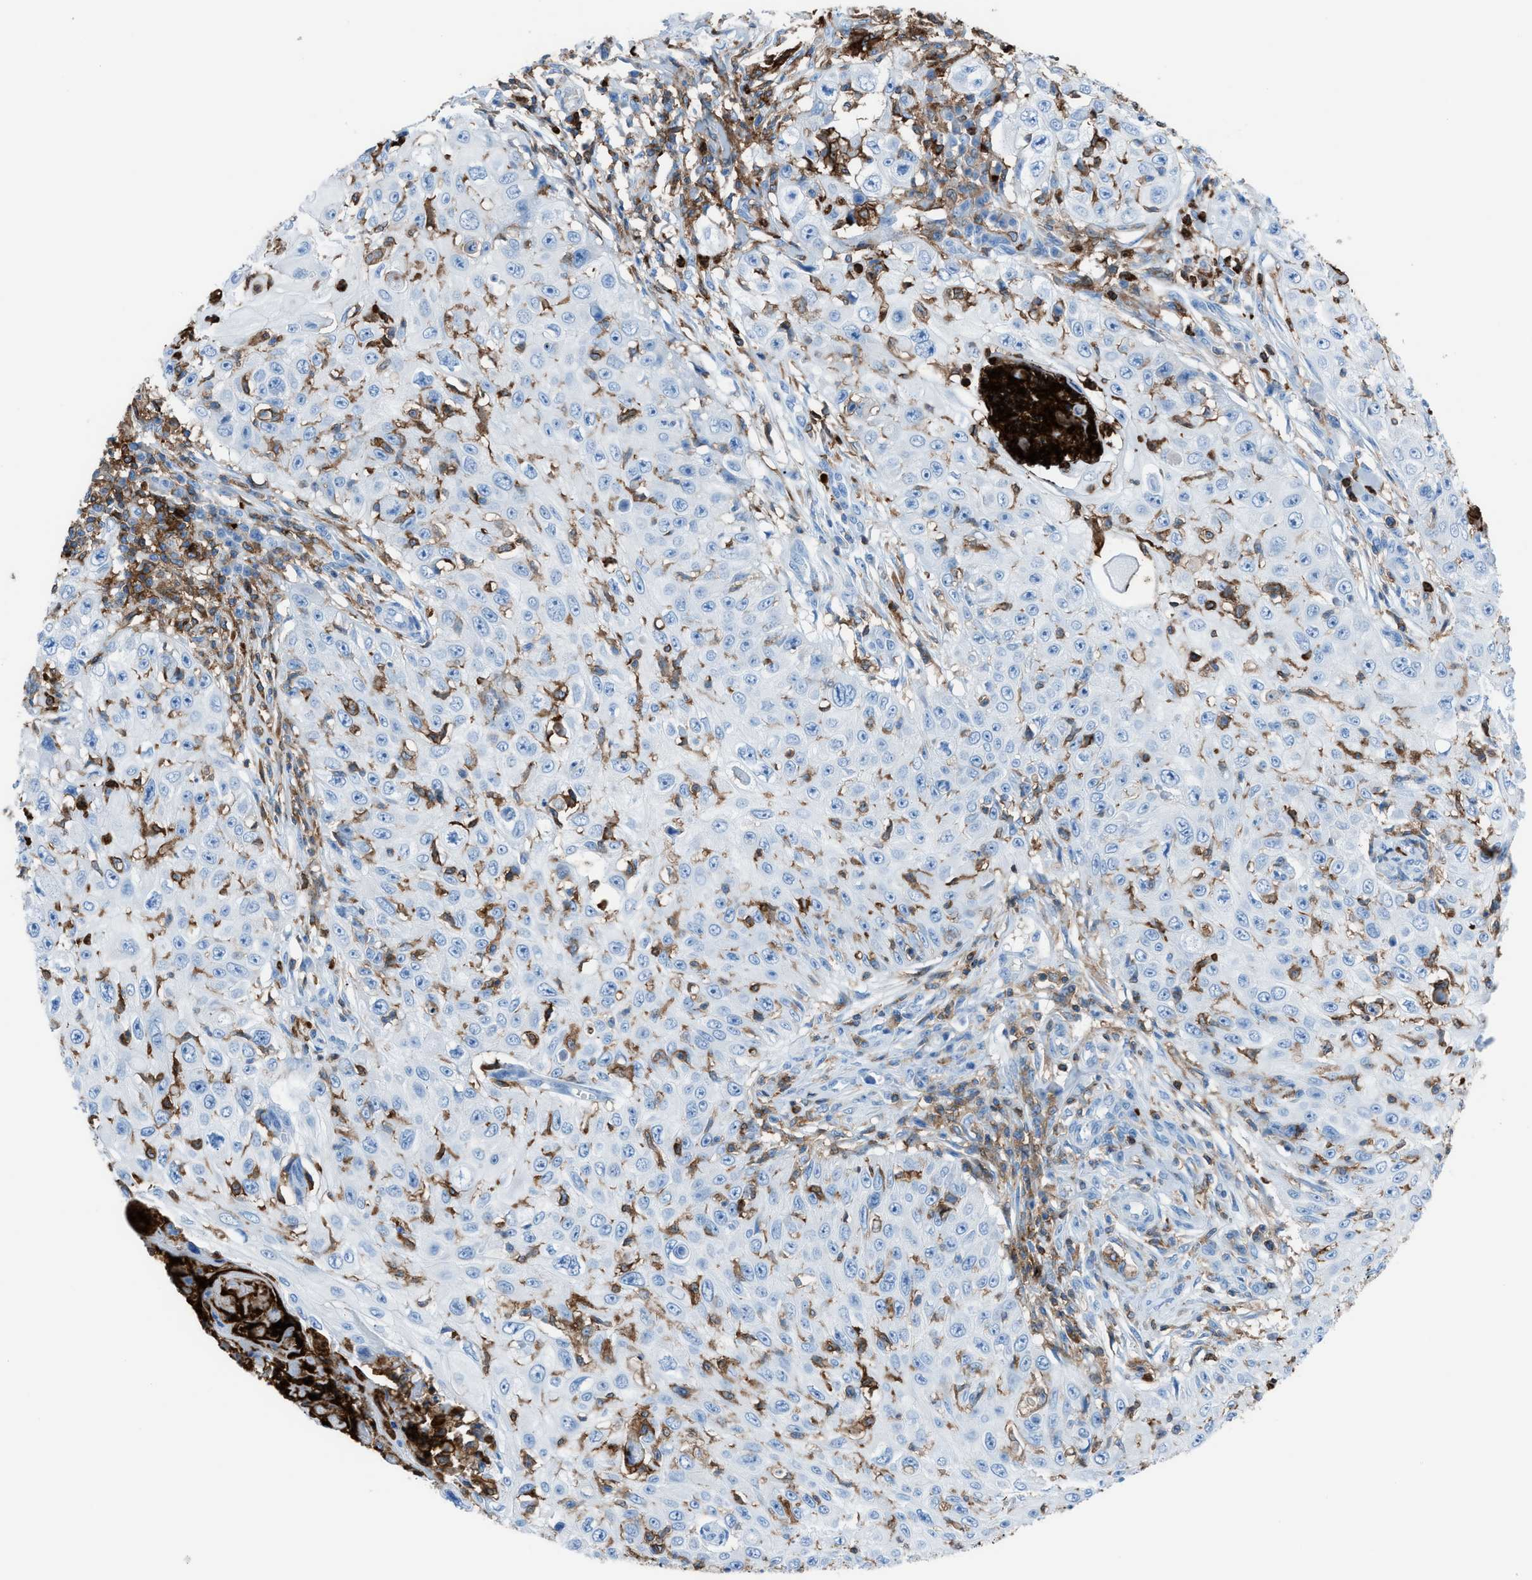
{"staining": {"intensity": "negative", "quantity": "none", "location": "none"}, "tissue": "skin cancer", "cell_type": "Tumor cells", "image_type": "cancer", "snomed": [{"axis": "morphology", "description": "Squamous cell carcinoma, NOS"}, {"axis": "topography", "description": "Skin"}], "caption": "A high-resolution micrograph shows immunohistochemistry (IHC) staining of skin cancer, which exhibits no significant expression in tumor cells.", "gene": "ITGB2", "patient": {"sex": "male", "age": 86}}